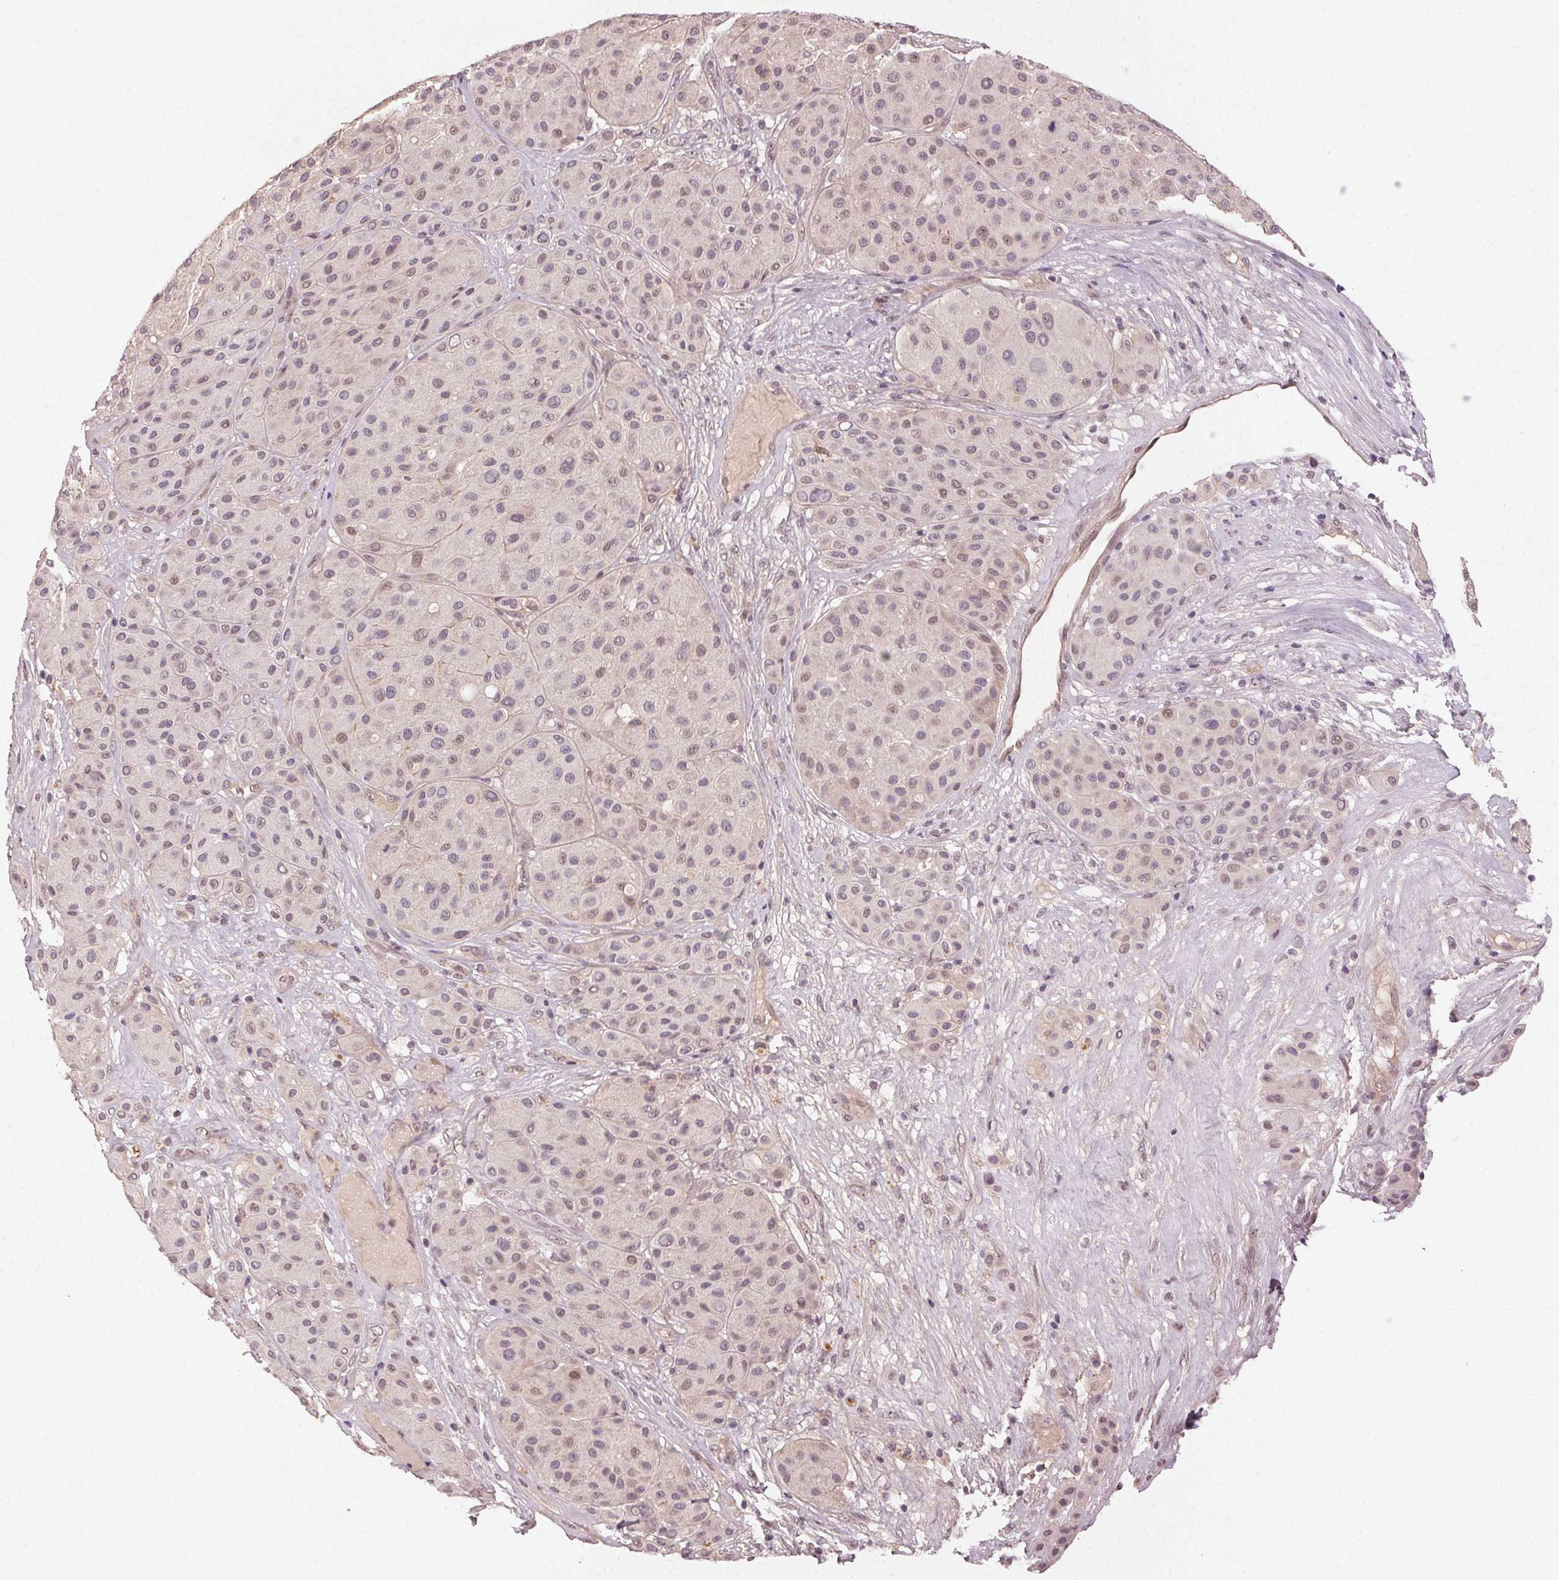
{"staining": {"intensity": "weak", "quantity": "<25%", "location": "nuclear"}, "tissue": "melanoma", "cell_type": "Tumor cells", "image_type": "cancer", "snomed": [{"axis": "morphology", "description": "Malignant melanoma, Metastatic site"}, {"axis": "topography", "description": "Smooth muscle"}], "caption": "IHC image of malignant melanoma (metastatic site) stained for a protein (brown), which shows no positivity in tumor cells.", "gene": "TUB", "patient": {"sex": "male", "age": 41}}